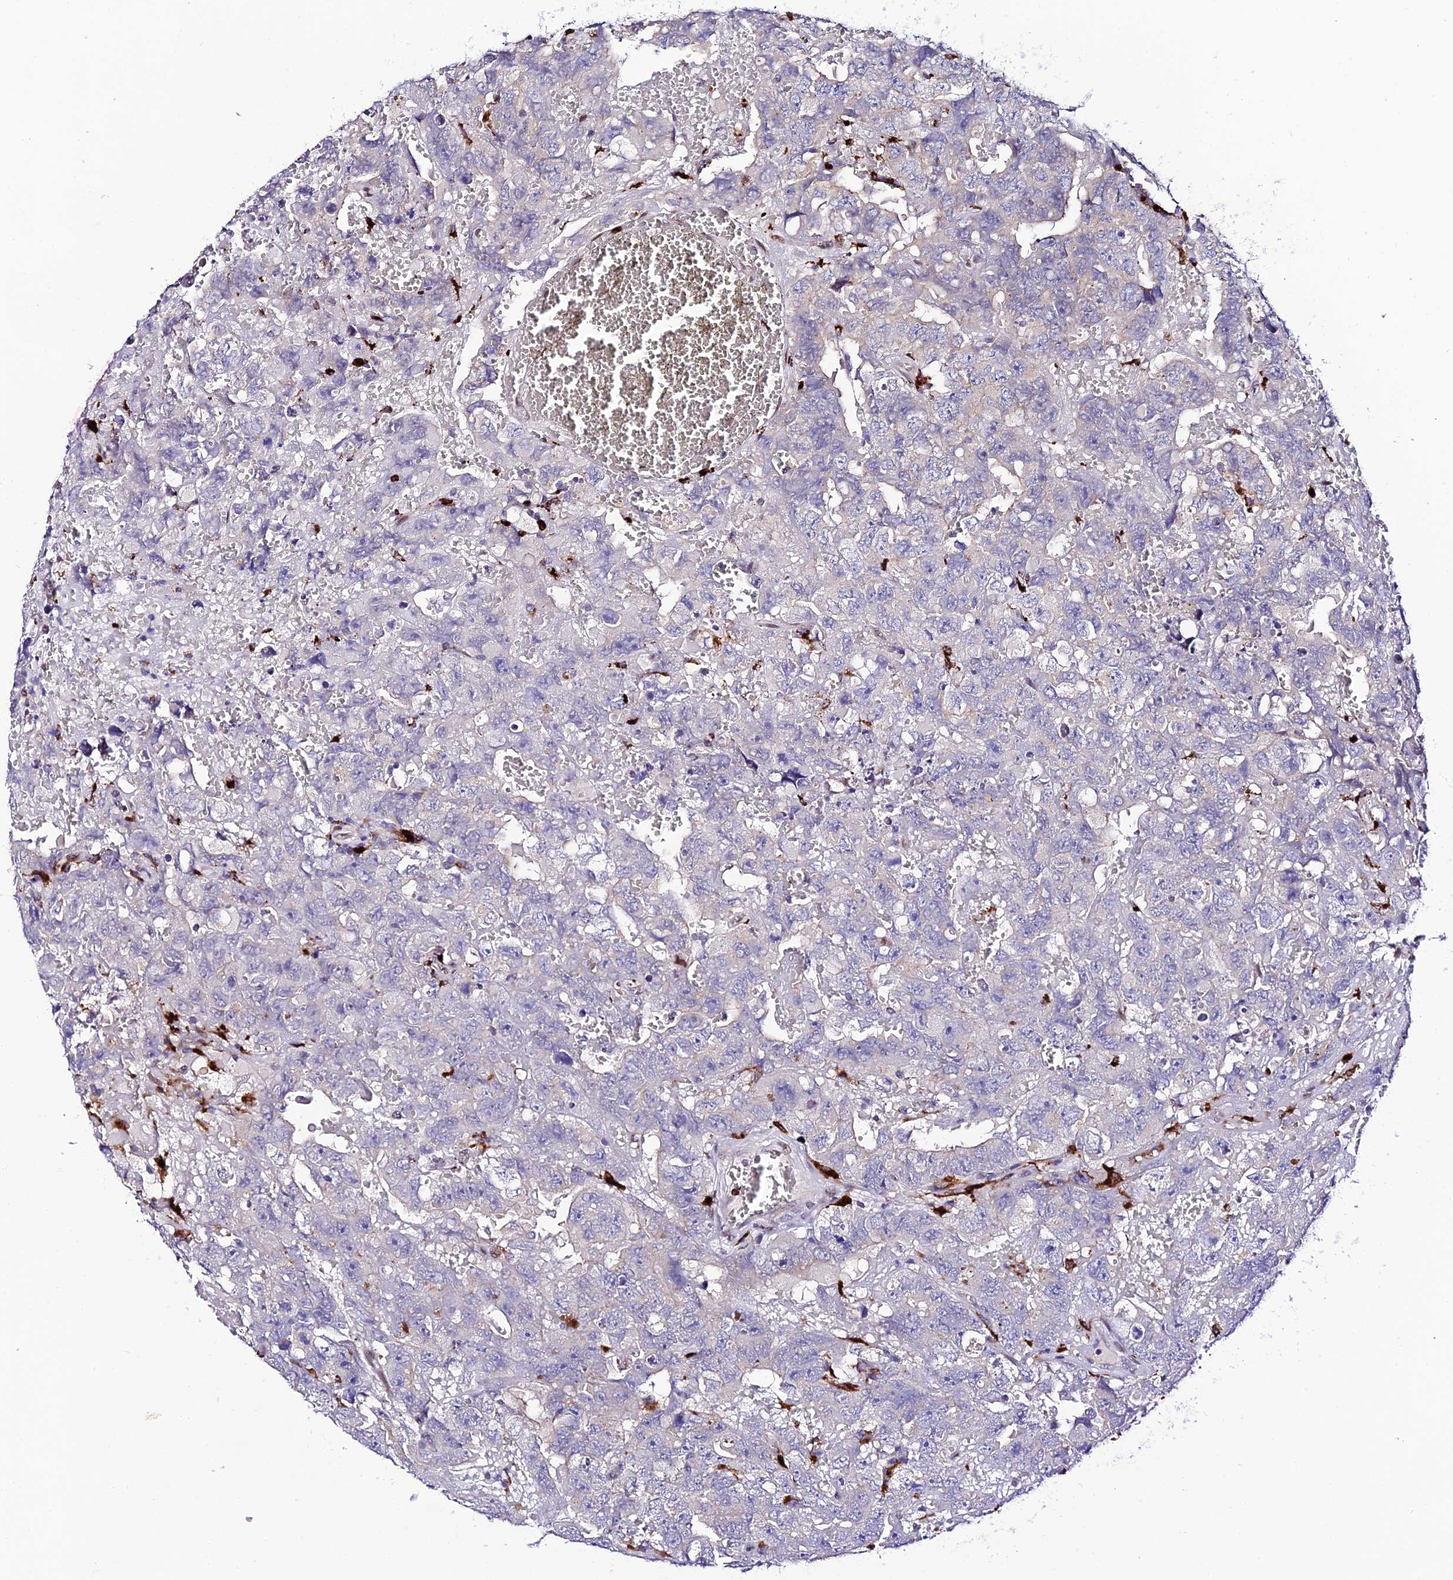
{"staining": {"intensity": "negative", "quantity": "none", "location": "none"}, "tissue": "testis cancer", "cell_type": "Tumor cells", "image_type": "cancer", "snomed": [{"axis": "morphology", "description": "Carcinoma, Embryonal, NOS"}, {"axis": "topography", "description": "Testis"}], "caption": "This is an IHC histopathology image of human testis cancer (embryonal carcinoma). There is no staining in tumor cells.", "gene": "HIC1", "patient": {"sex": "male", "age": 45}}